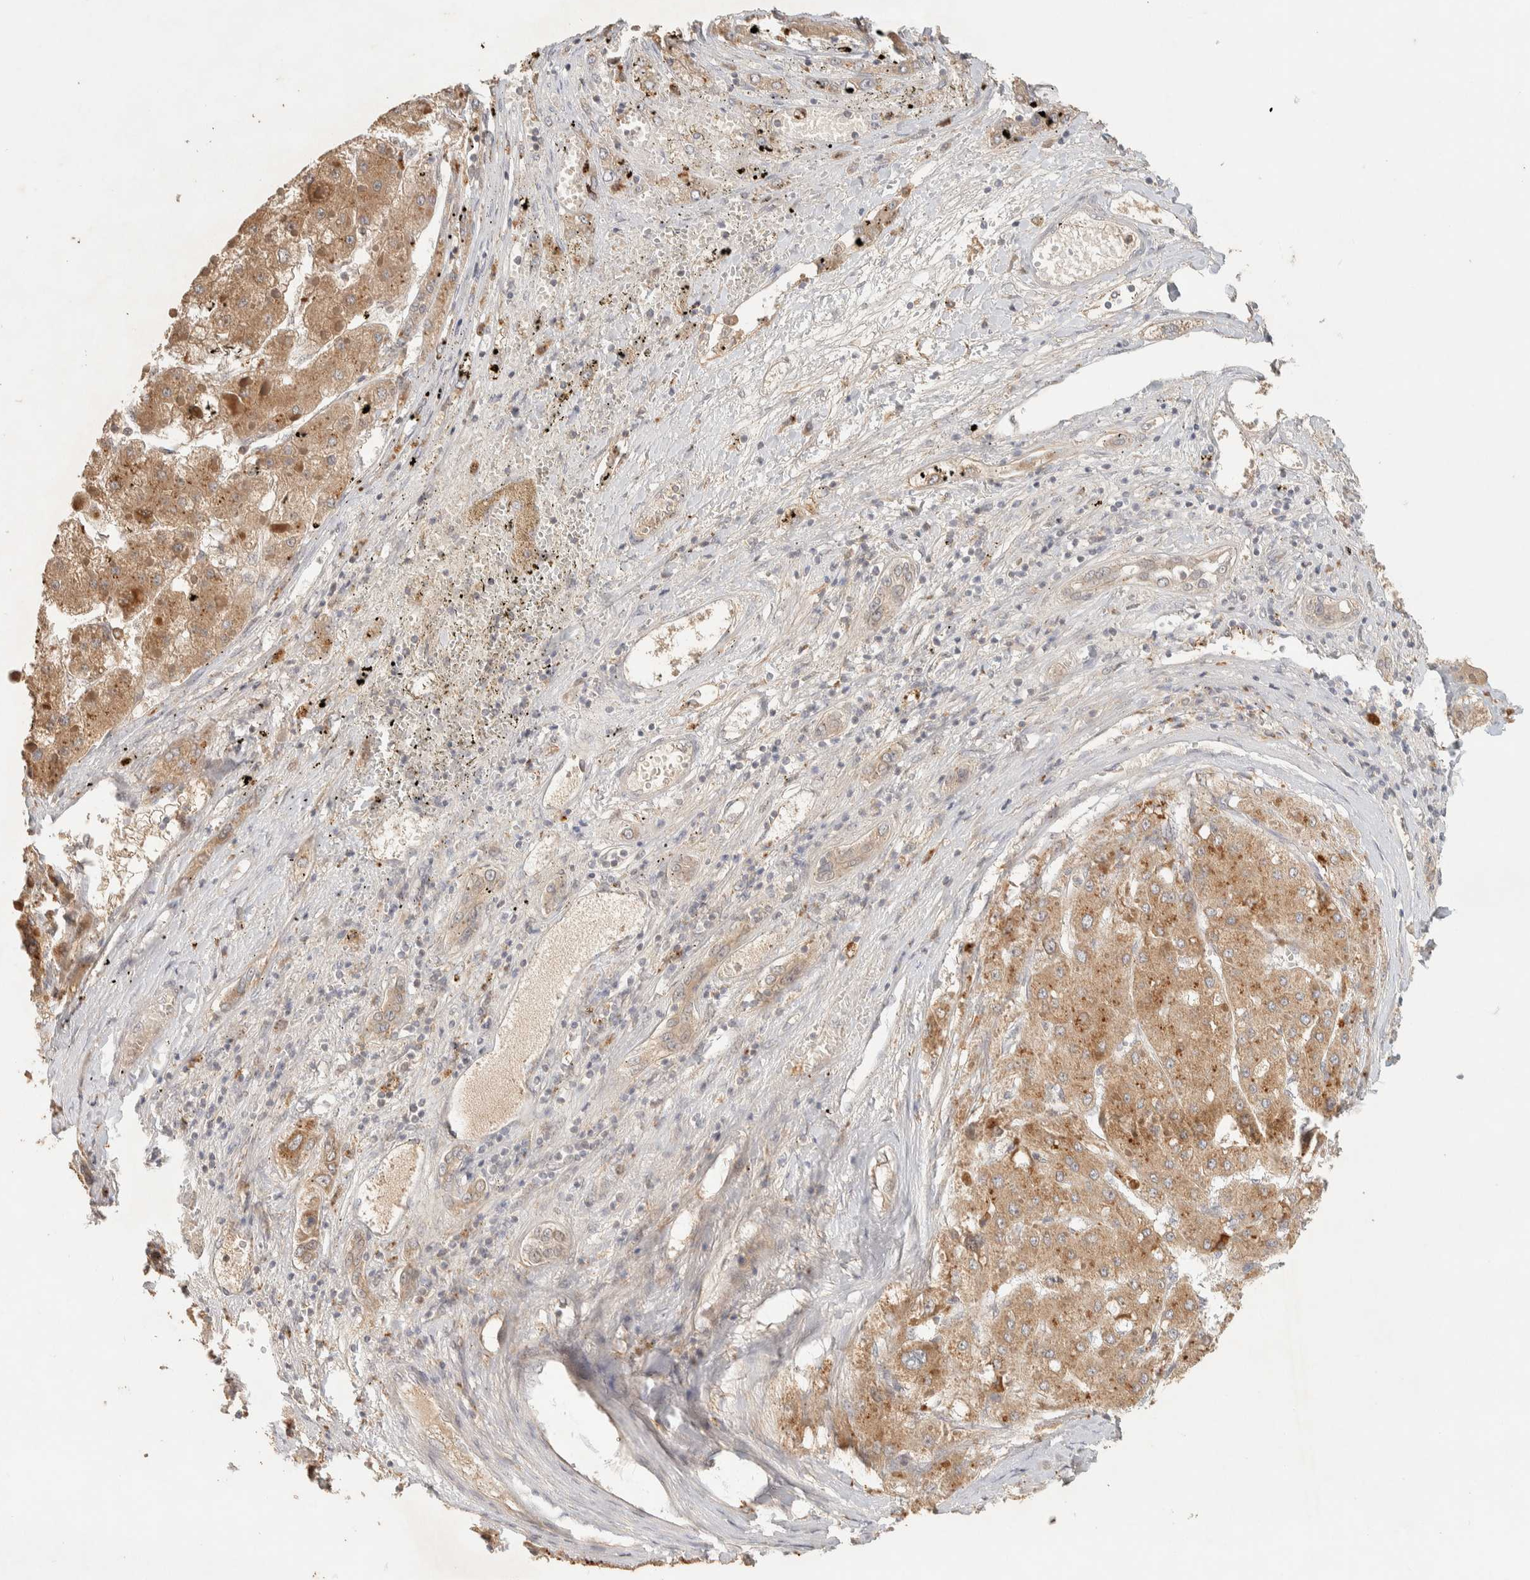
{"staining": {"intensity": "moderate", "quantity": ">75%", "location": "cytoplasmic/membranous"}, "tissue": "liver cancer", "cell_type": "Tumor cells", "image_type": "cancer", "snomed": [{"axis": "morphology", "description": "Carcinoma, Hepatocellular, NOS"}, {"axis": "topography", "description": "Liver"}], "caption": "Liver cancer was stained to show a protein in brown. There is medium levels of moderate cytoplasmic/membranous expression in approximately >75% of tumor cells.", "gene": "ITPA", "patient": {"sex": "female", "age": 73}}